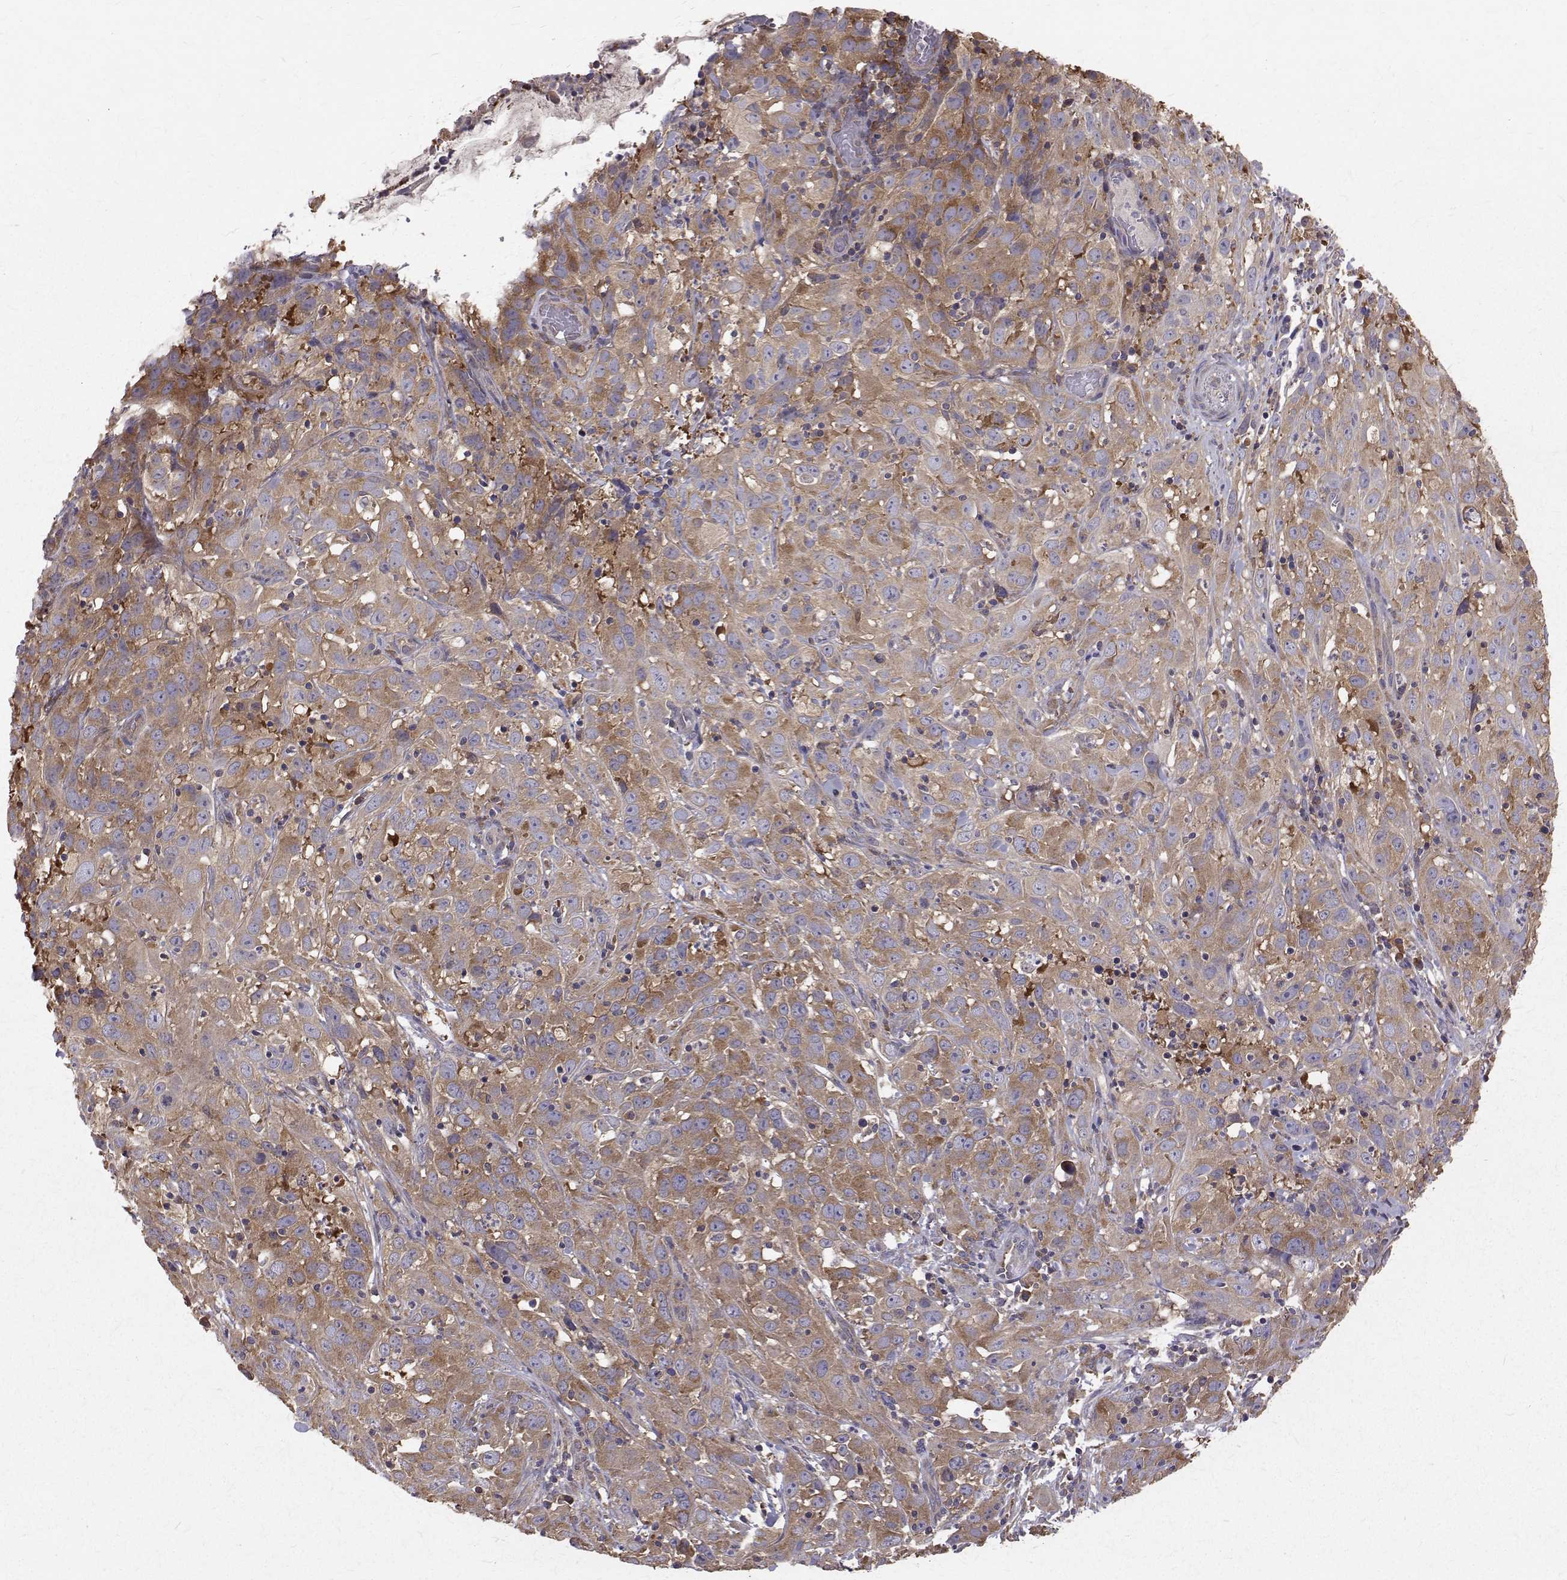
{"staining": {"intensity": "moderate", "quantity": ">75%", "location": "cytoplasmic/membranous"}, "tissue": "cervical cancer", "cell_type": "Tumor cells", "image_type": "cancer", "snomed": [{"axis": "morphology", "description": "Squamous cell carcinoma, NOS"}, {"axis": "topography", "description": "Cervix"}], "caption": "Immunohistochemistry (IHC) (DAB) staining of cervical squamous cell carcinoma displays moderate cytoplasmic/membranous protein staining in about >75% of tumor cells. Using DAB (brown) and hematoxylin (blue) stains, captured at high magnification using brightfield microscopy.", "gene": "FARSB", "patient": {"sex": "female", "age": 32}}